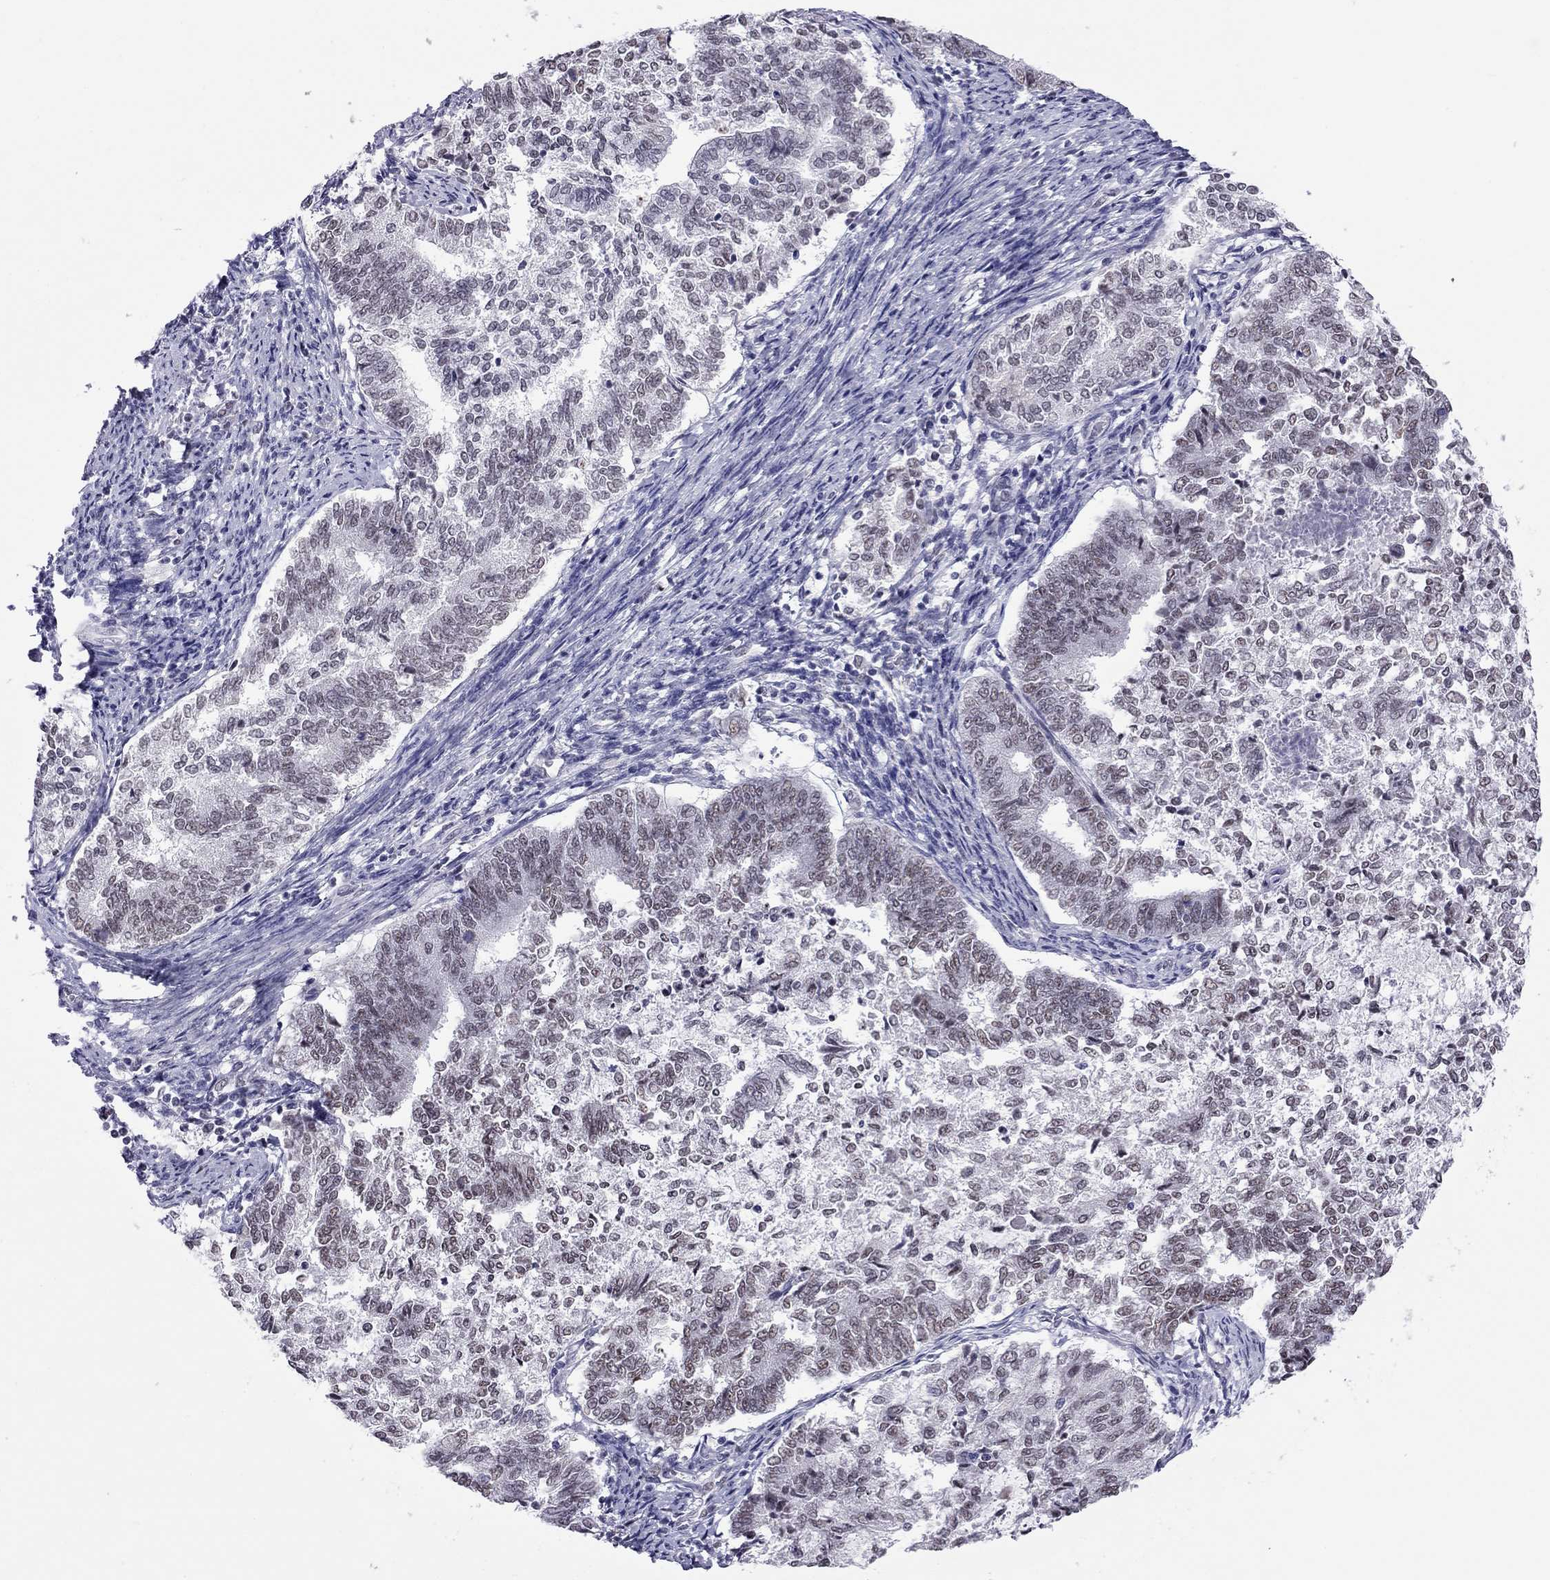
{"staining": {"intensity": "moderate", "quantity": "<25%", "location": "nuclear"}, "tissue": "endometrial cancer", "cell_type": "Tumor cells", "image_type": "cancer", "snomed": [{"axis": "morphology", "description": "Adenocarcinoma, NOS"}, {"axis": "topography", "description": "Endometrium"}], "caption": "Endometrial adenocarcinoma was stained to show a protein in brown. There is low levels of moderate nuclear staining in approximately <25% of tumor cells.", "gene": "PPP1R3A", "patient": {"sex": "female", "age": 65}}